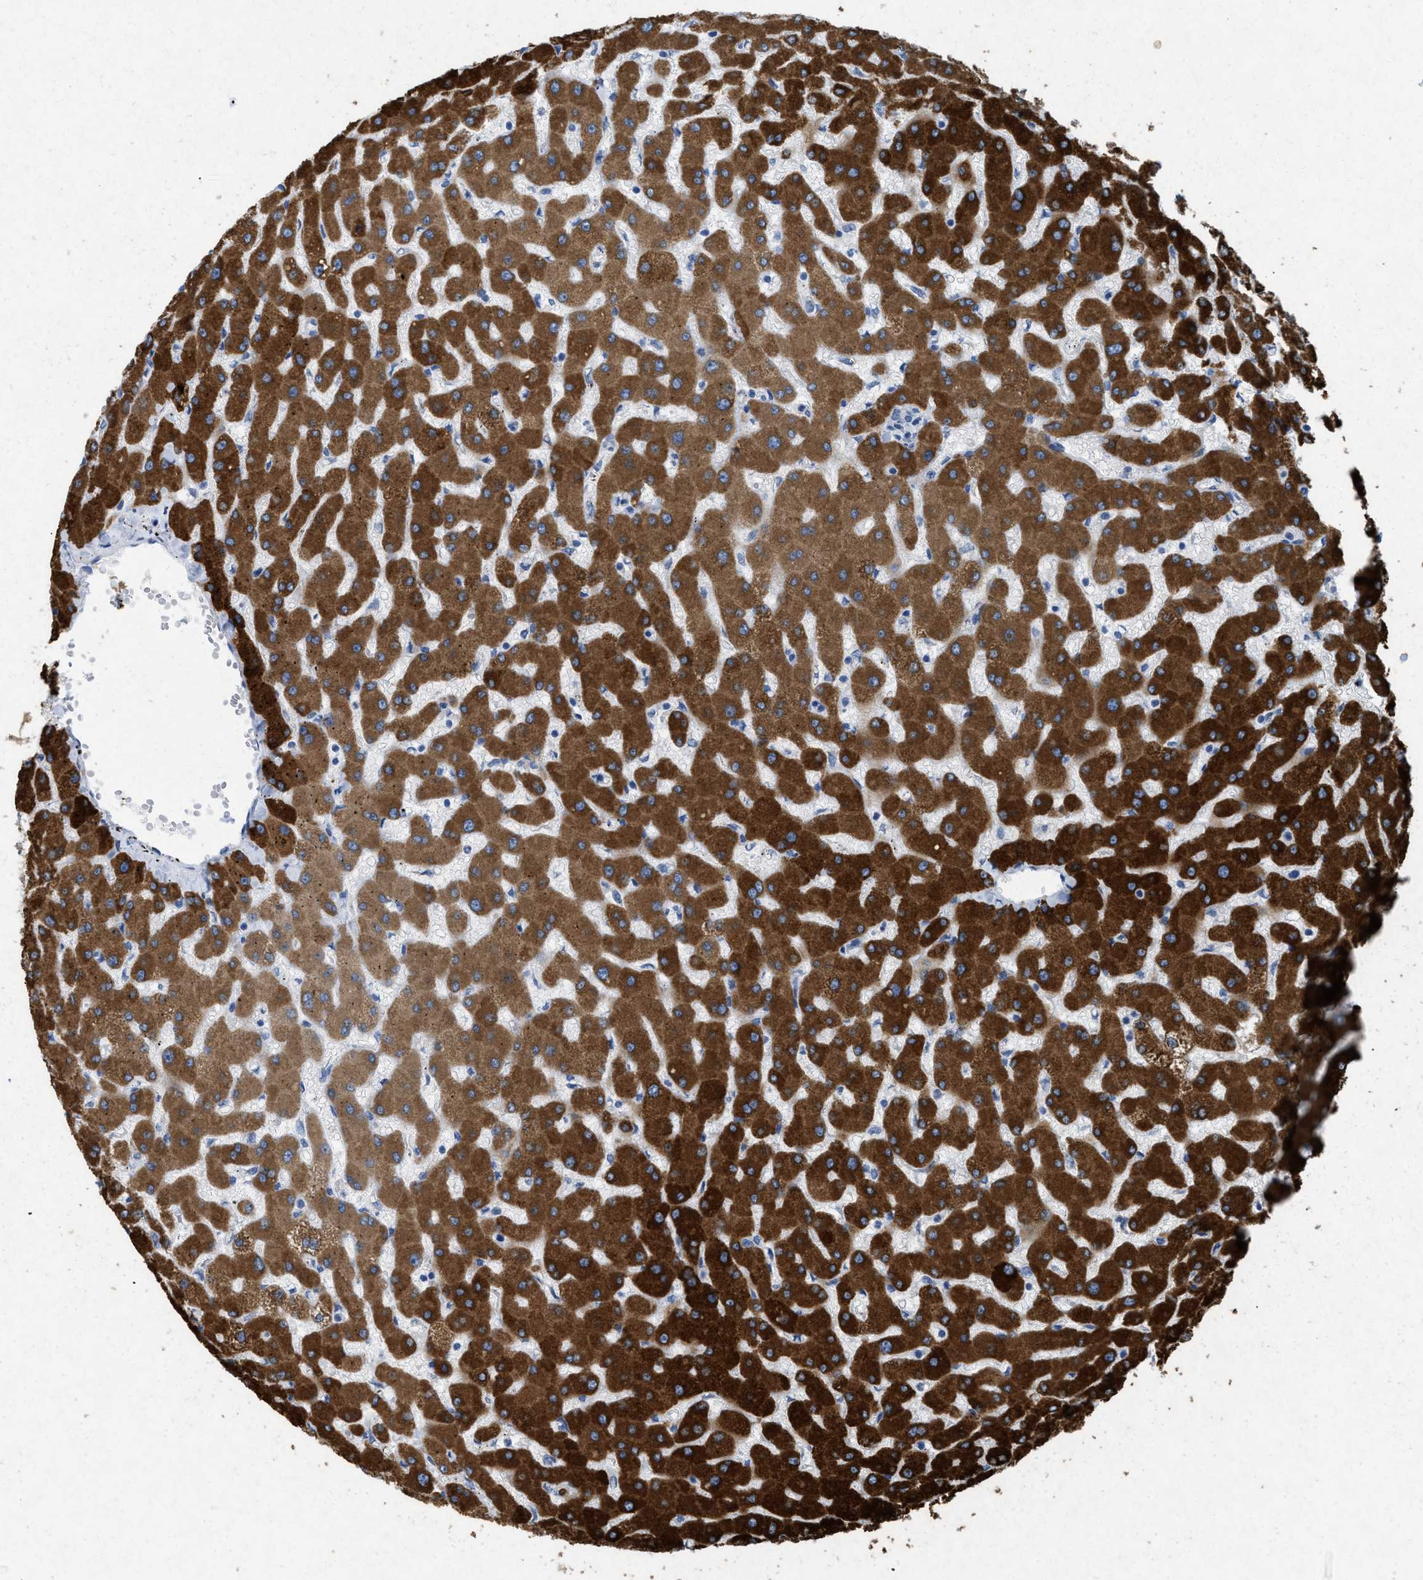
{"staining": {"intensity": "moderate", "quantity": "25%-75%", "location": "cytoplasmic/membranous"}, "tissue": "liver", "cell_type": "Cholangiocytes", "image_type": "normal", "snomed": [{"axis": "morphology", "description": "Normal tissue, NOS"}, {"axis": "topography", "description": "Liver"}], "caption": "A medium amount of moderate cytoplasmic/membranous positivity is identified in about 25%-75% of cholangiocytes in unremarkable liver.", "gene": "TASOR", "patient": {"sex": "female", "age": 63}}